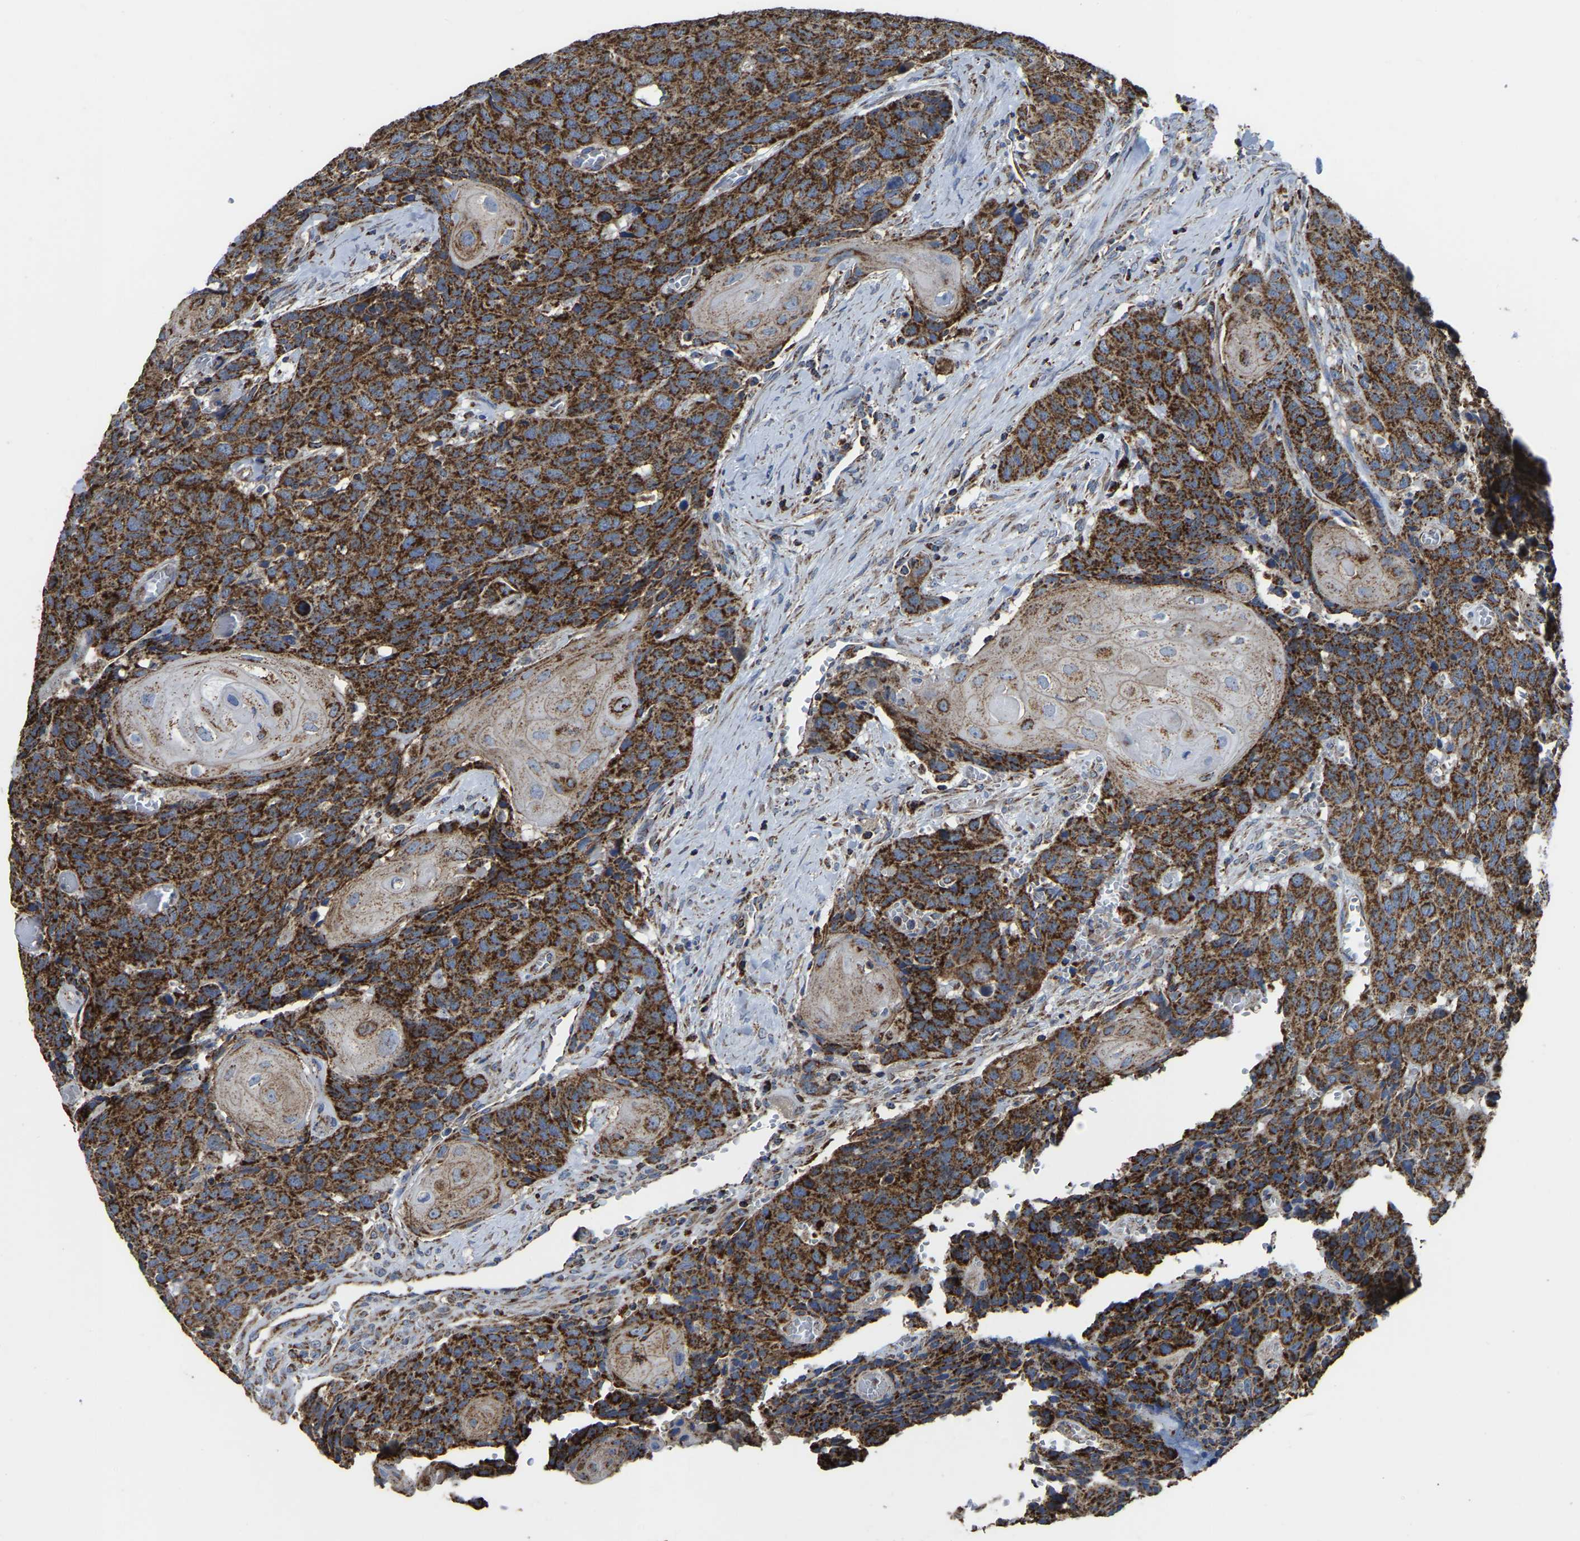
{"staining": {"intensity": "strong", "quantity": ">75%", "location": "cytoplasmic/membranous"}, "tissue": "head and neck cancer", "cell_type": "Tumor cells", "image_type": "cancer", "snomed": [{"axis": "morphology", "description": "Squamous cell carcinoma, NOS"}, {"axis": "topography", "description": "Head-Neck"}], "caption": "Tumor cells display high levels of strong cytoplasmic/membranous staining in about >75% of cells in human head and neck cancer.", "gene": "ETFA", "patient": {"sex": "male", "age": 66}}